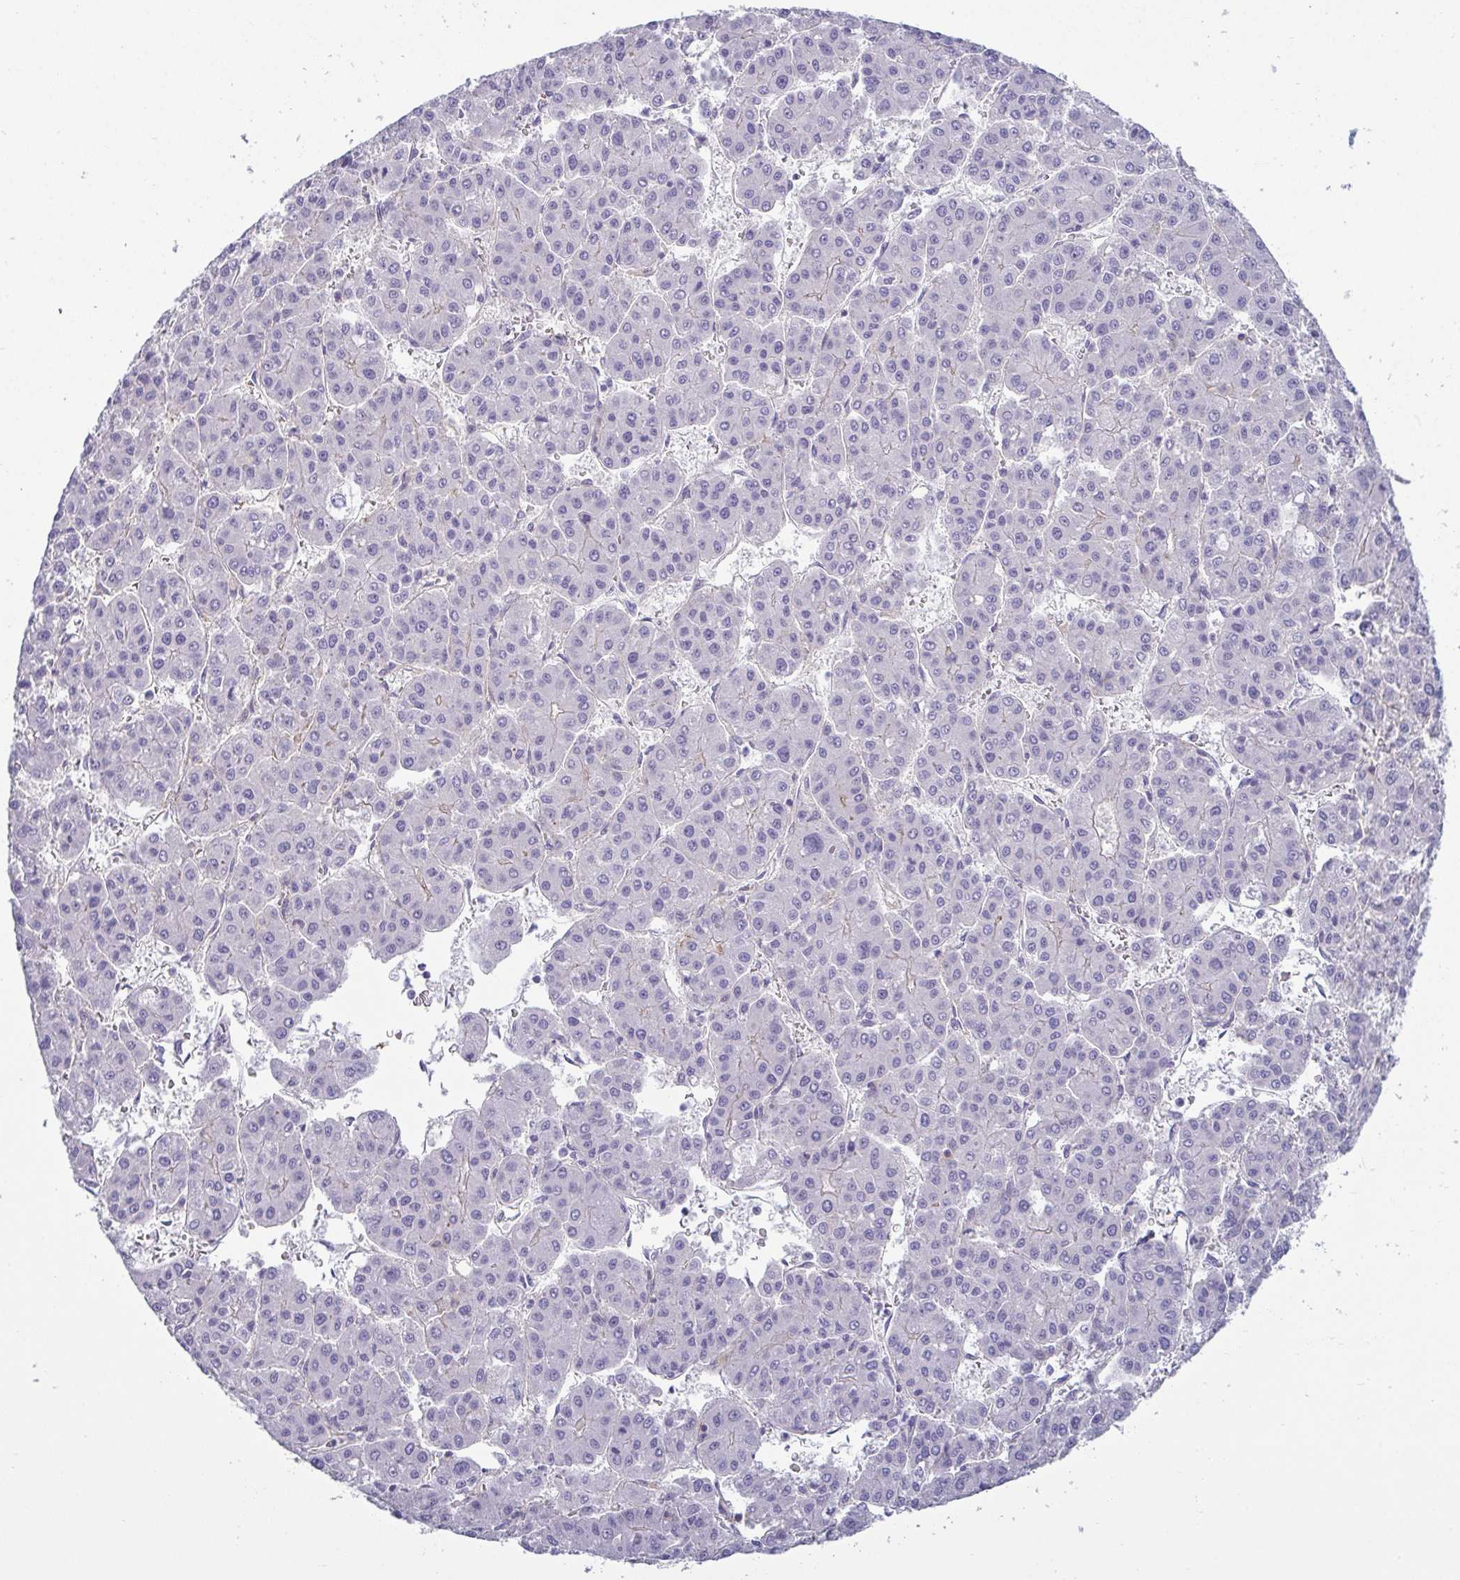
{"staining": {"intensity": "negative", "quantity": "none", "location": "none"}, "tissue": "liver cancer", "cell_type": "Tumor cells", "image_type": "cancer", "snomed": [{"axis": "morphology", "description": "Carcinoma, Hepatocellular, NOS"}, {"axis": "topography", "description": "Liver"}], "caption": "A micrograph of human liver hepatocellular carcinoma is negative for staining in tumor cells.", "gene": "LIMA1", "patient": {"sex": "male", "age": 73}}